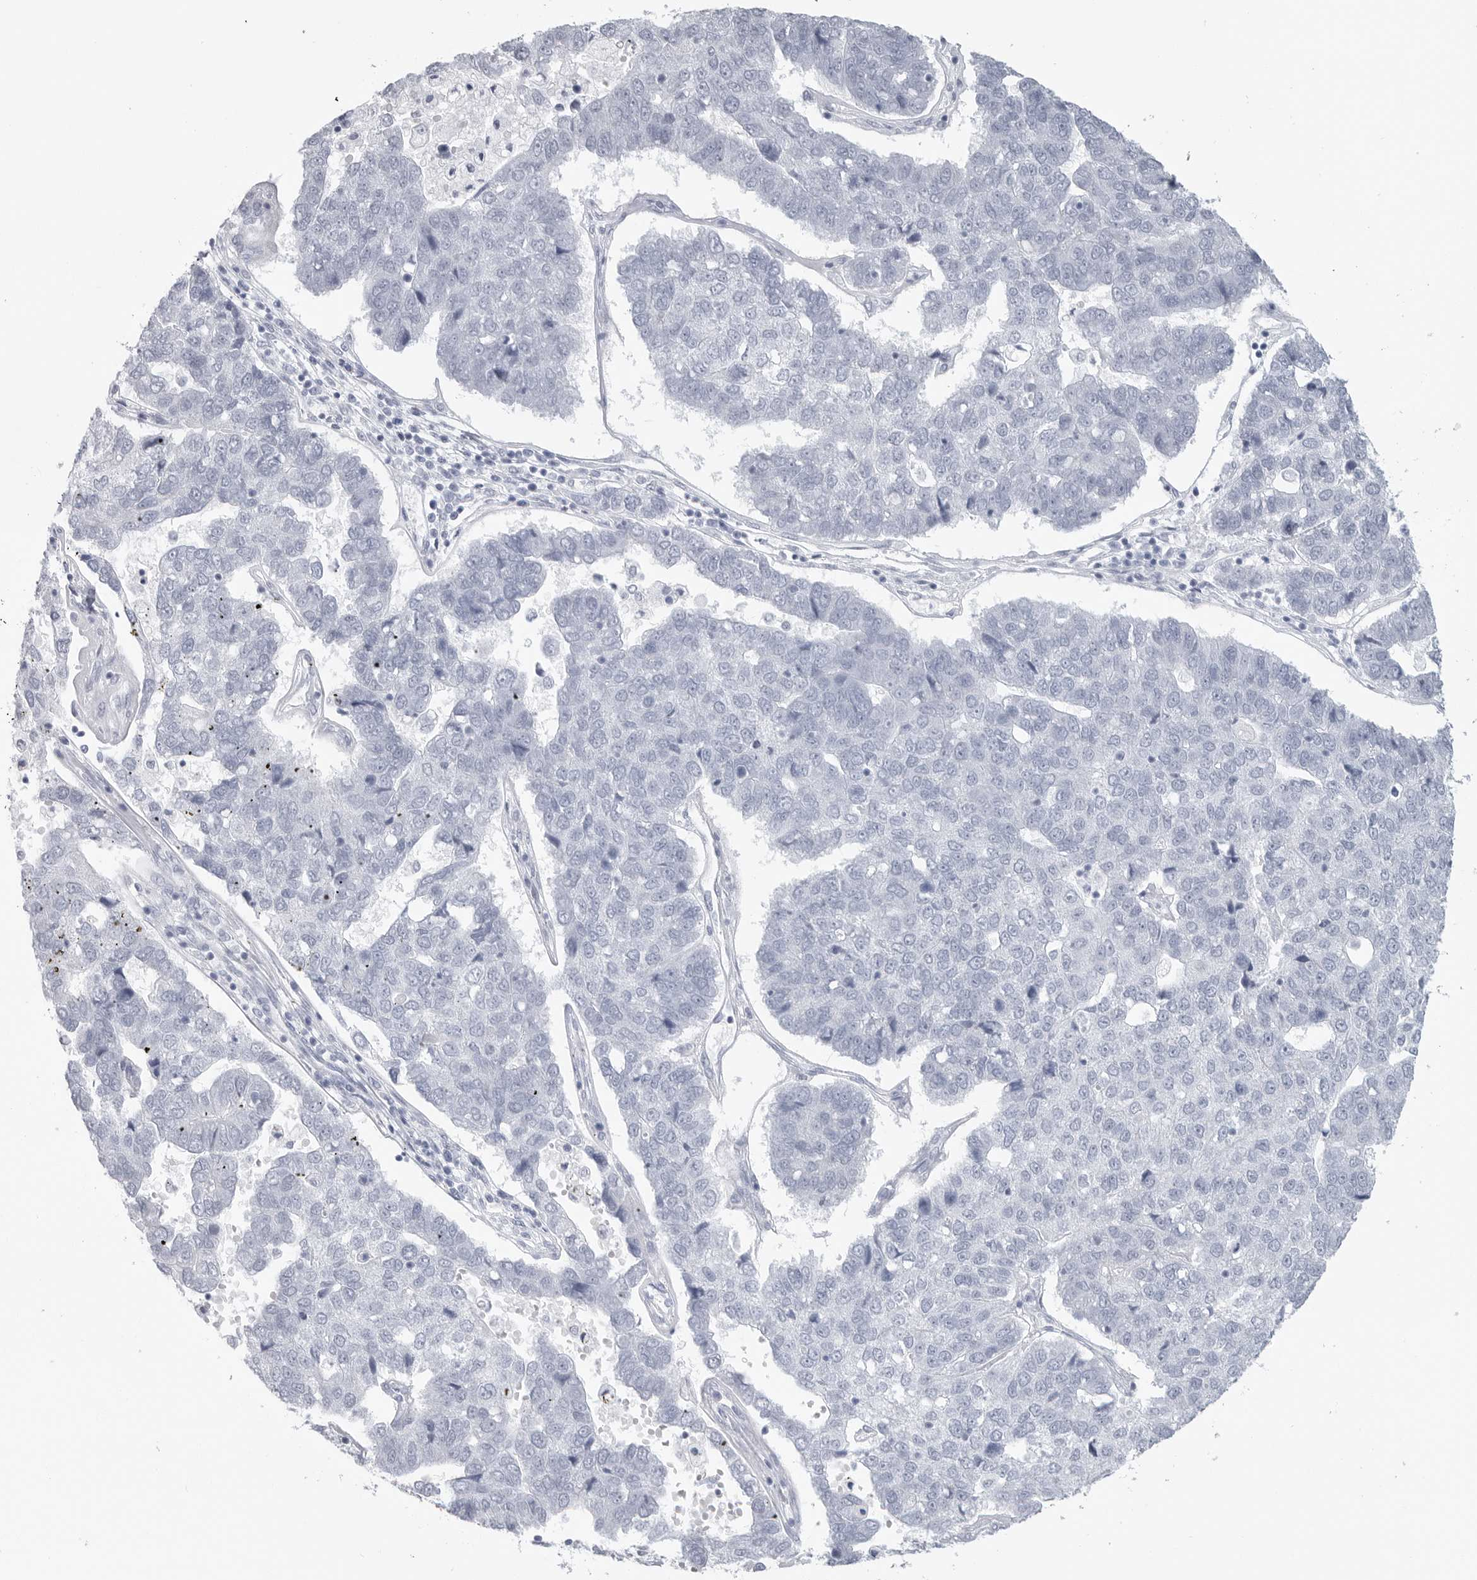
{"staining": {"intensity": "negative", "quantity": "none", "location": "none"}, "tissue": "pancreatic cancer", "cell_type": "Tumor cells", "image_type": "cancer", "snomed": [{"axis": "morphology", "description": "Adenocarcinoma, NOS"}, {"axis": "topography", "description": "Pancreas"}], "caption": "This is an immunohistochemistry image of adenocarcinoma (pancreatic). There is no positivity in tumor cells.", "gene": "CSH1", "patient": {"sex": "female", "age": 61}}